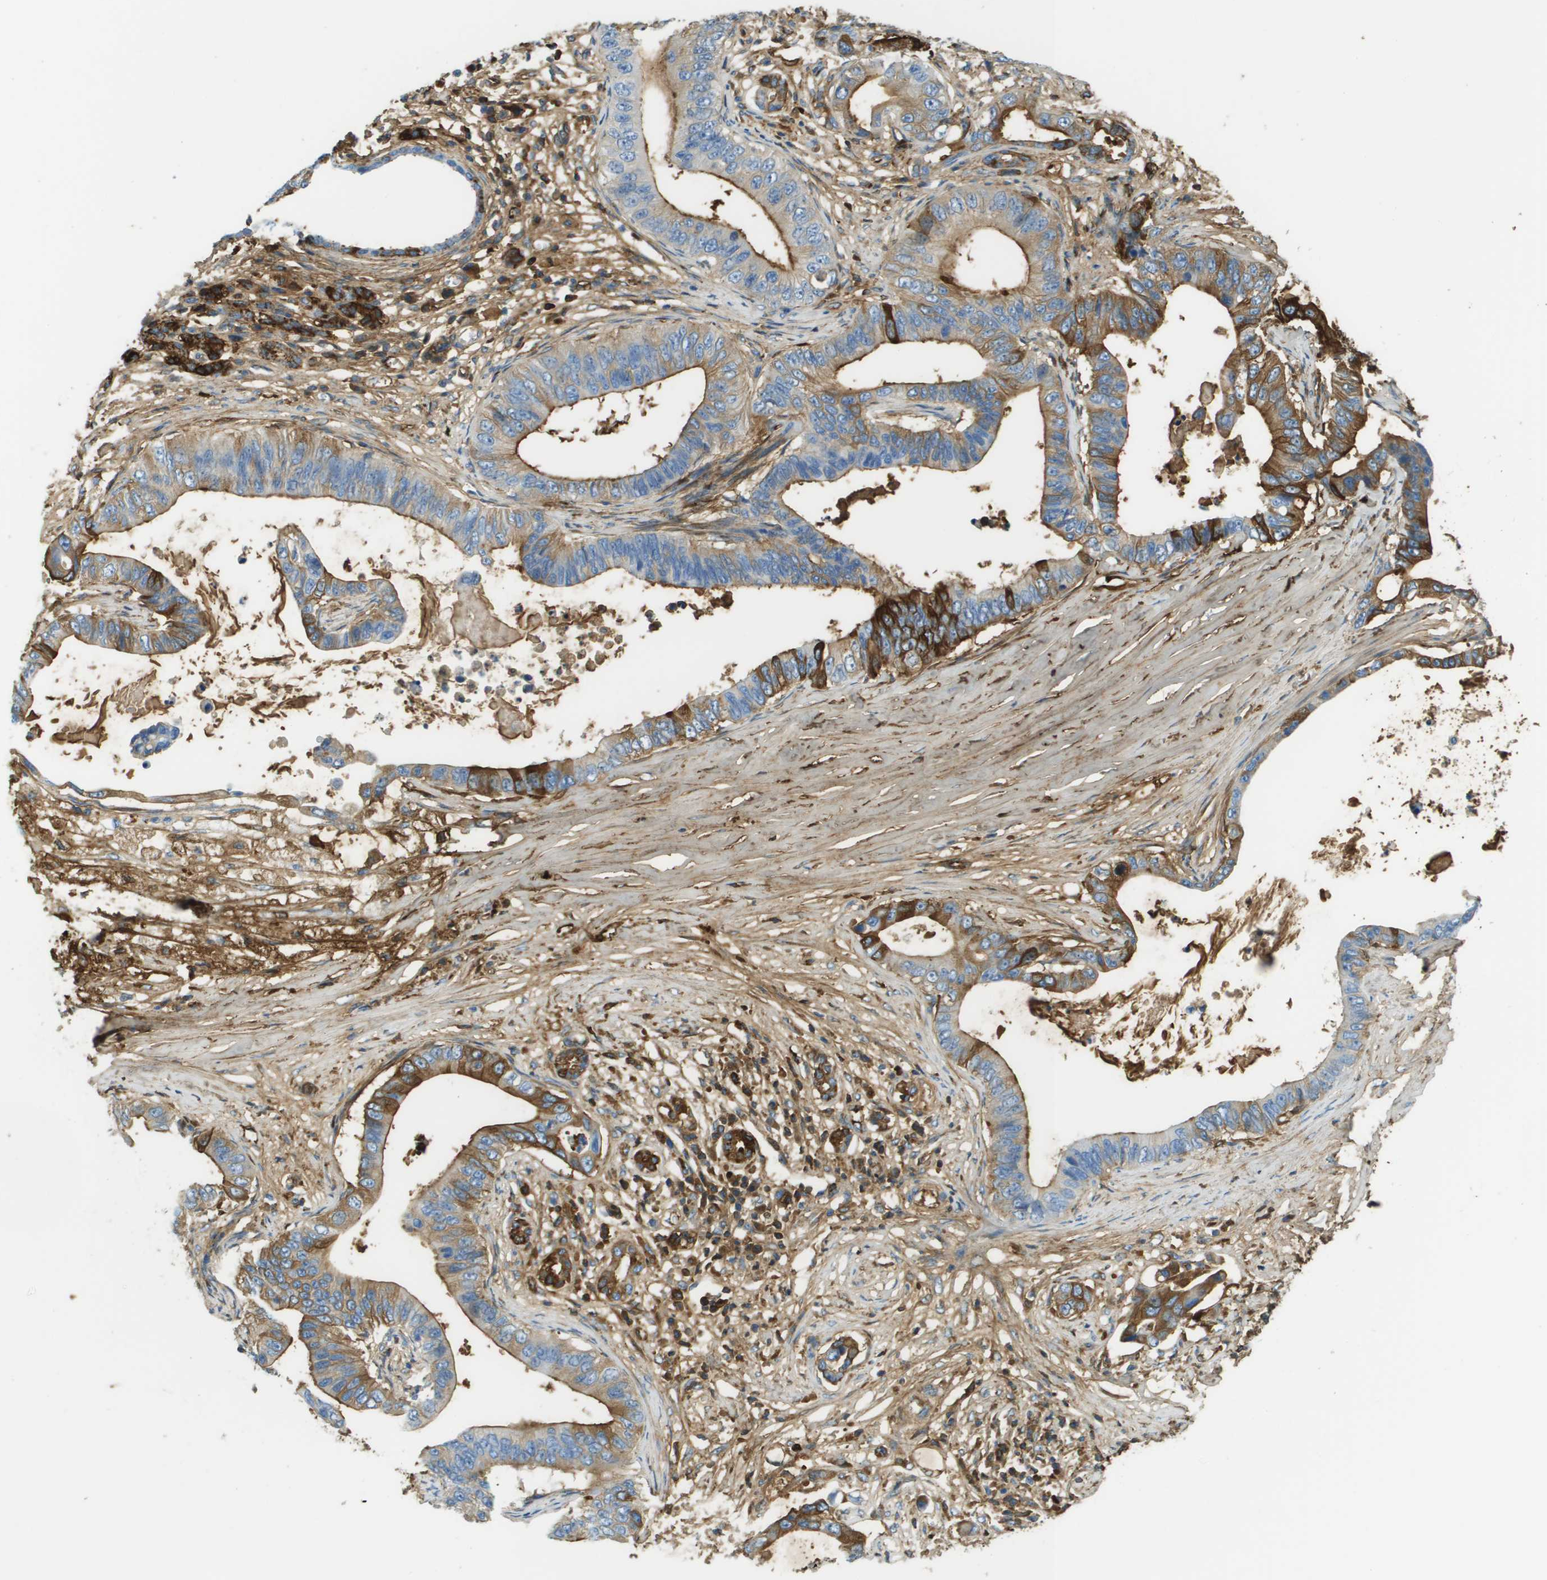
{"staining": {"intensity": "moderate", "quantity": "25%-75%", "location": "cytoplasmic/membranous"}, "tissue": "pancreatic cancer", "cell_type": "Tumor cells", "image_type": "cancer", "snomed": [{"axis": "morphology", "description": "Adenocarcinoma, NOS"}, {"axis": "topography", "description": "Pancreas"}], "caption": "Immunohistochemical staining of pancreatic cancer (adenocarcinoma) demonstrates medium levels of moderate cytoplasmic/membranous protein staining in approximately 25%-75% of tumor cells.", "gene": "DCN", "patient": {"sex": "male", "age": 77}}